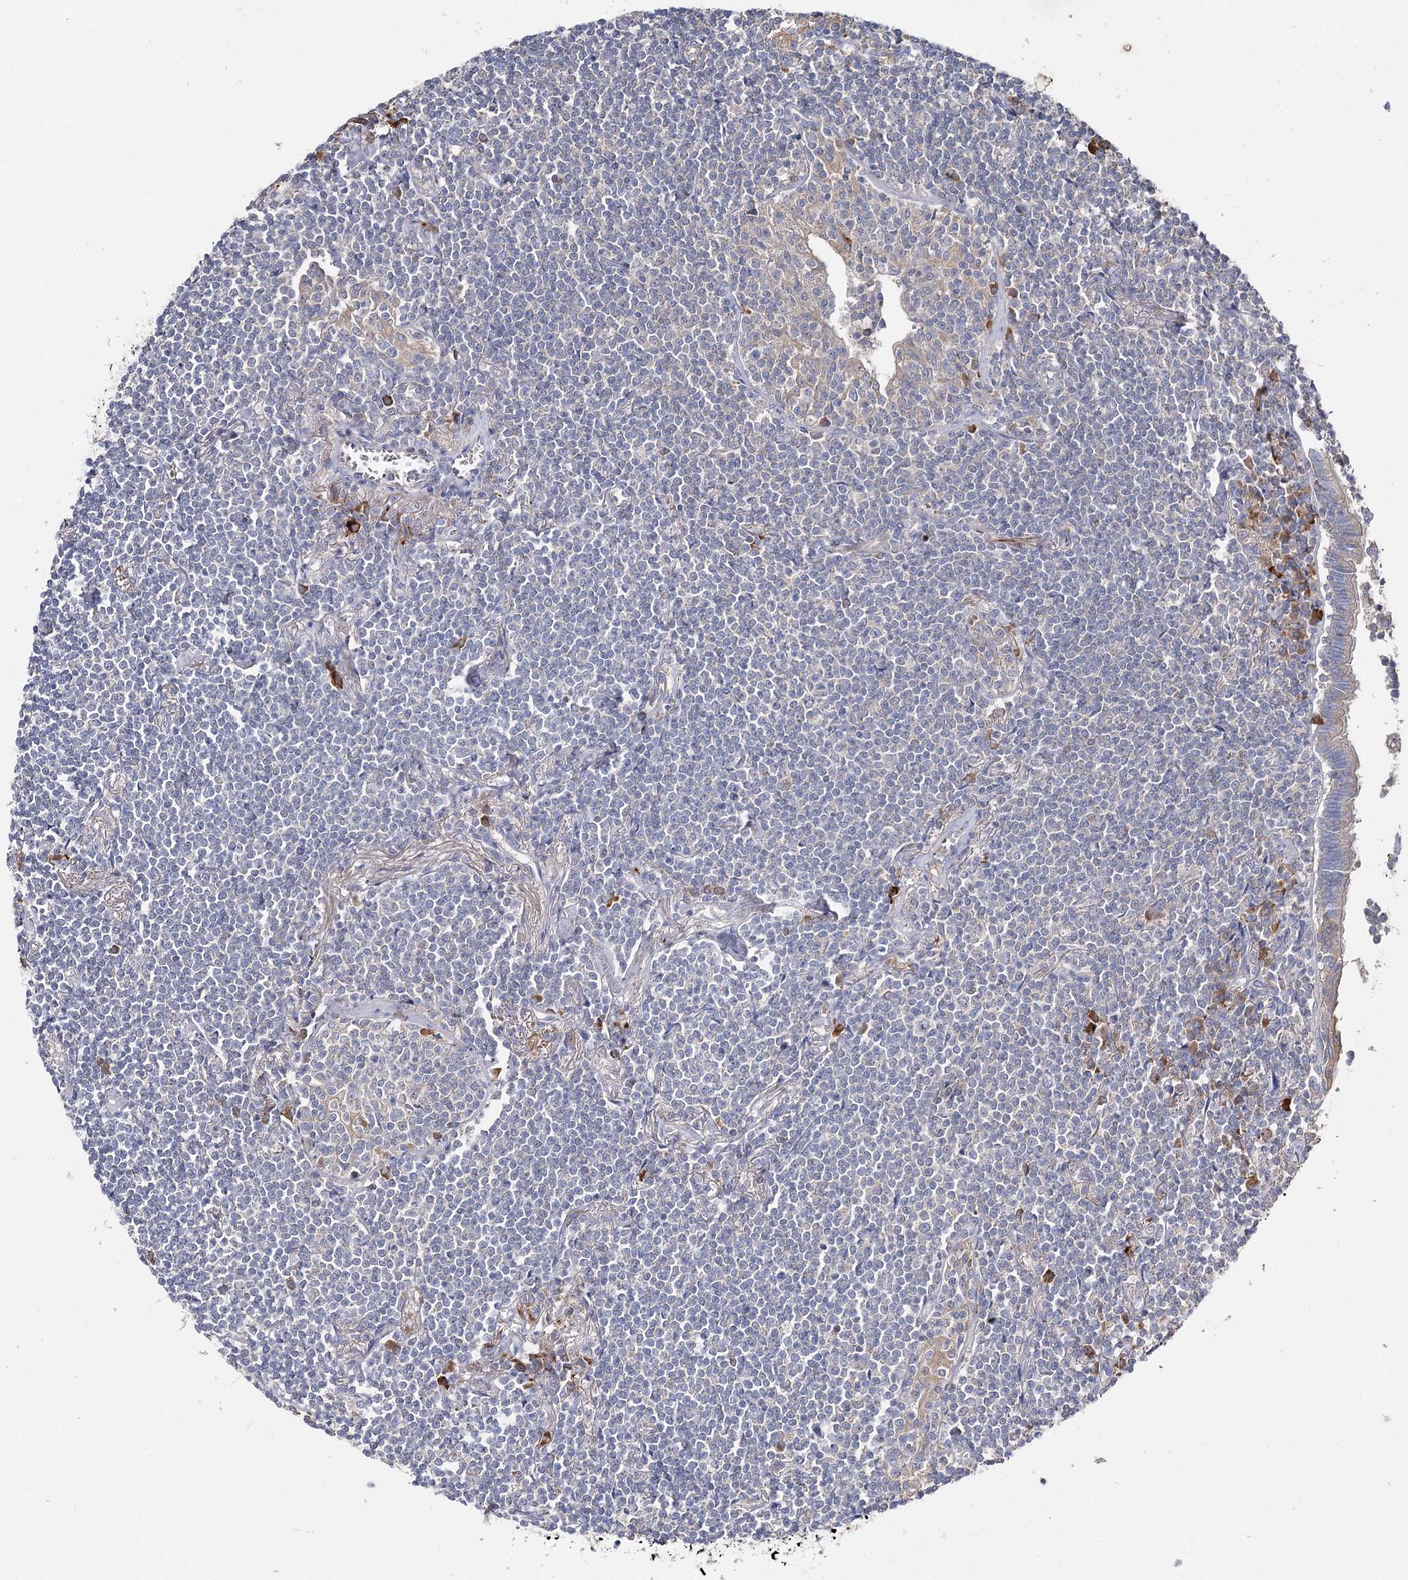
{"staining": {"intensity": "negative", "quantity": "none", "location": "none"}, "tissue": "lymphoma", "cell_type": "Tumor cells", "image_type": "cancer", "snomed": [{"axis": "morphology", "description": "Malignant lymphoma, non-Hodgkin's type, Low grade"}, {"axis": "topography", "description": "Lung"}], "caption": "Tumor cells are negative for protein expression in human lymphoma.", "gene": "IL1RAP", "patient": {"sex": "female", "age": 71}}